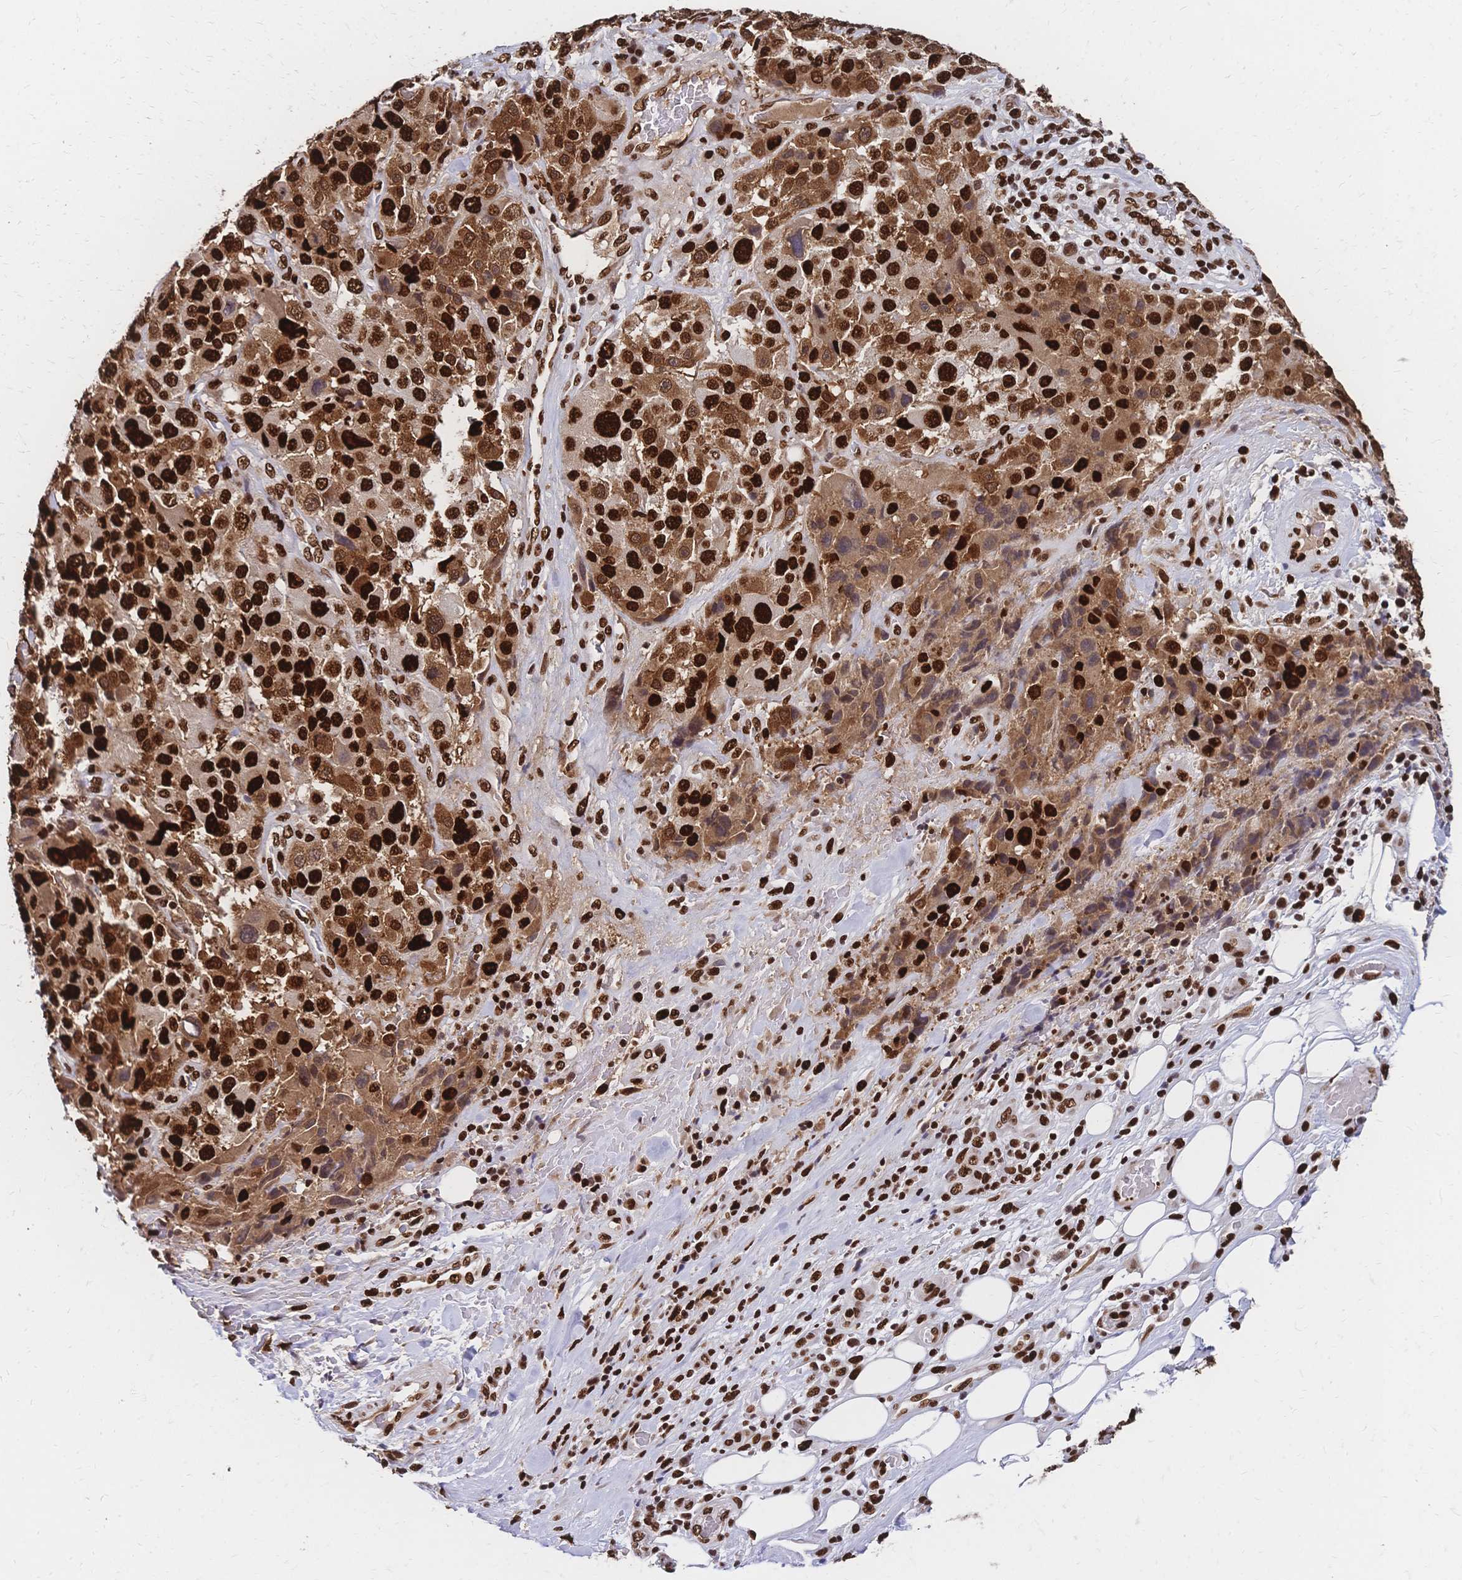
{"staining": {"intensity": "strong", "quantity": ">75%", "location": "cytoplasmic/membranous,nuclear"}, "tissue": "melanoma", "cell_type": "Tumor cells", "image_type": "cancer", "snomed": [{"axis": "morphology", "description": "Malignant melanoma, Metastatic site"}, {"axis": "topography", "description": "Lymph node"}], "caption": "Immunohistochemical staining of melanoma demonstrates high levels of strong cytoplasmic/membranous and nuclear protein staining in approximately >75% of tumor cells.", "gene": "HDGF", "patient": {"sex": "male", "age": 62}}